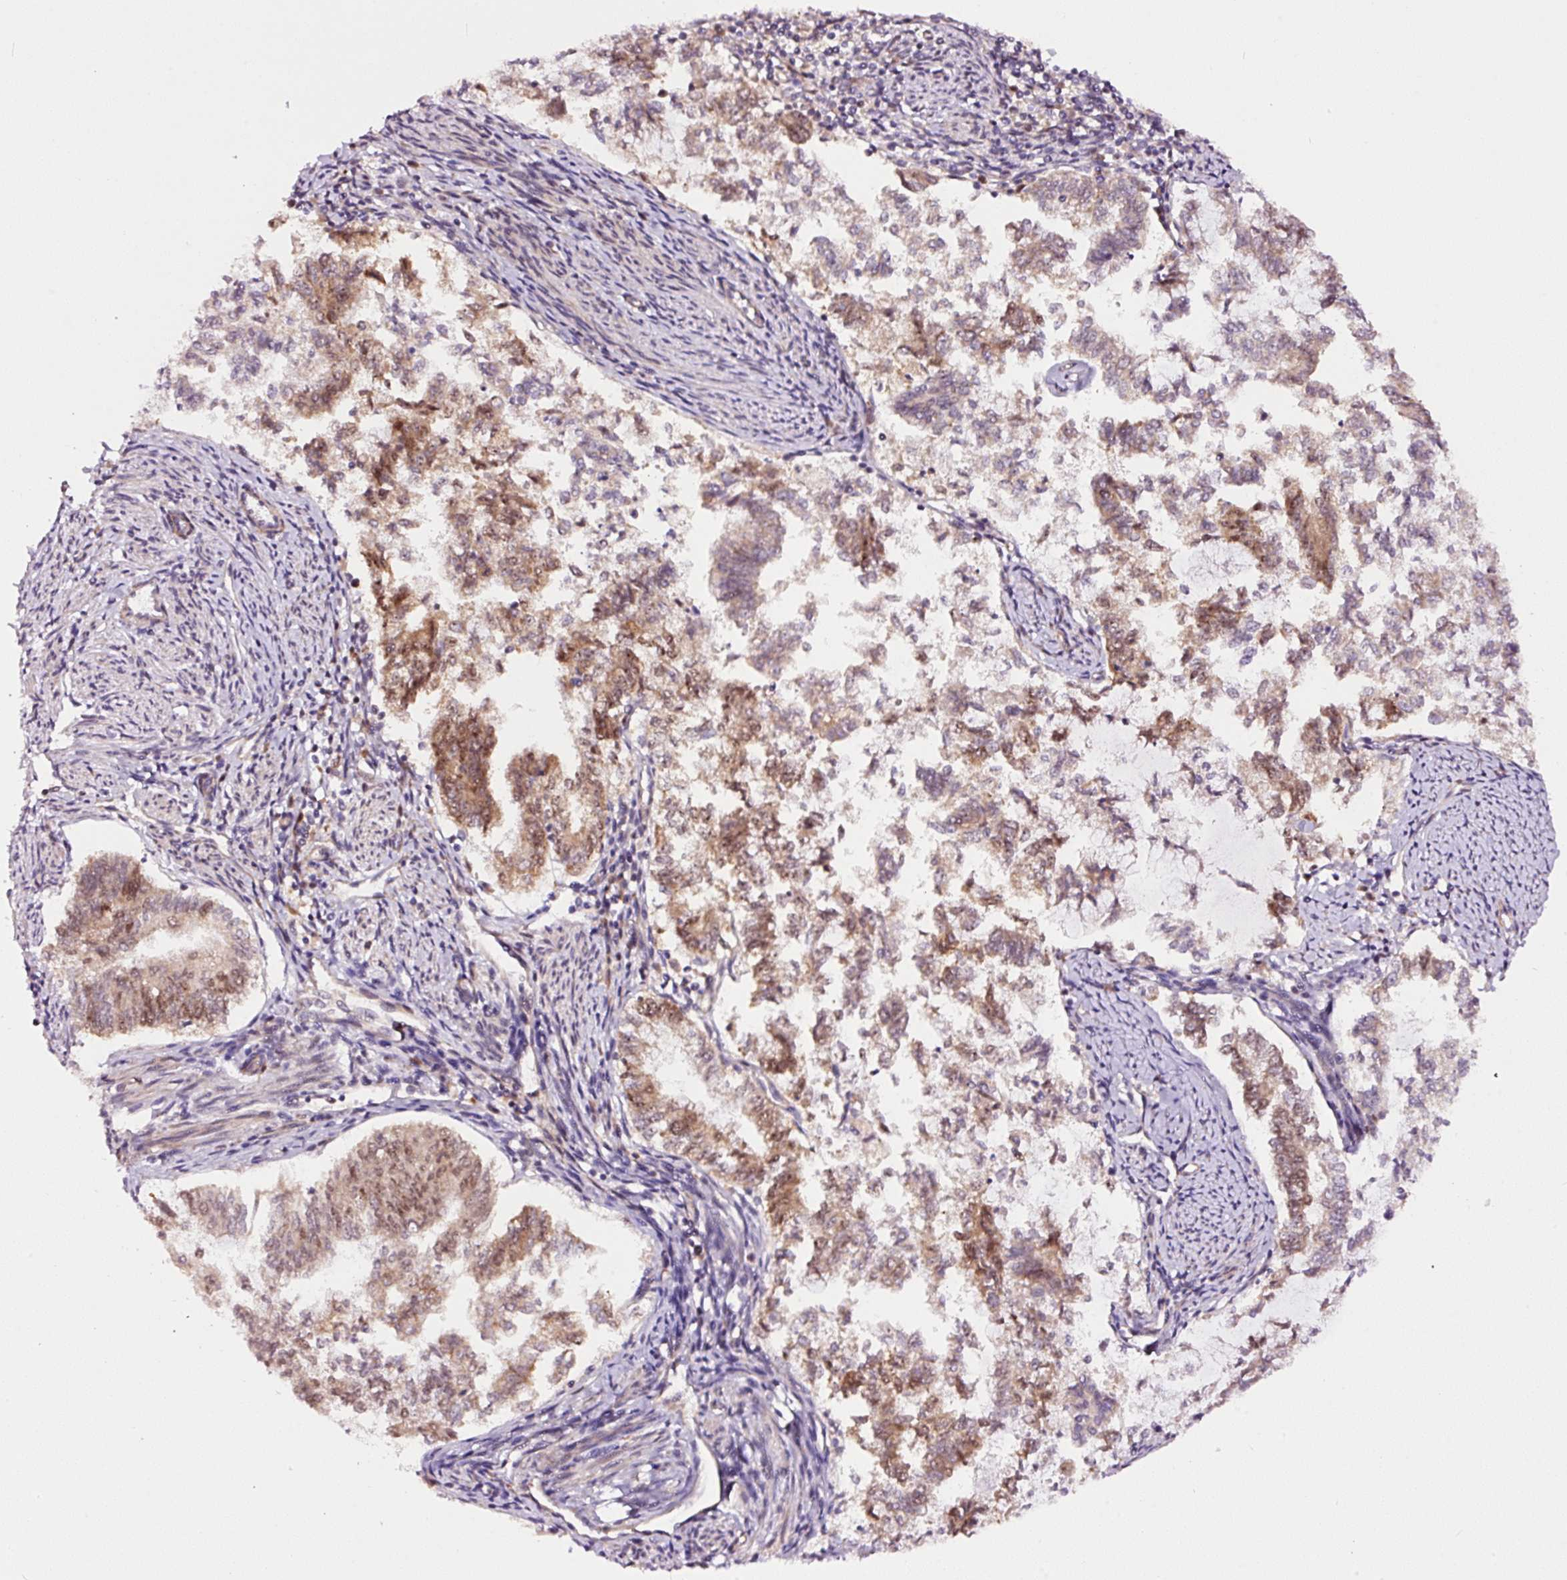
{"staining": {"intensity": "moderate", "quantity": "25%-75%", "location": "cytoplasmic/membranous,nuclear"}, "tissue": "endometrial cancer", "cell_type": "Tumor cells", "image_type": "cancer", "snomed": [{"axis": "morphology", "description": "Adenocarcinoma, NOS"}, {"axis": "topography", "description": "Endometrium"}], "caption": "Human adenocarcinoma (endometrial) stained with a brown dye reveals moderate cytoplasmic/membranous and nuclear positive expression in about 25%-75% of tumor cells.", "gene": "RFC4", "patient": {"sex": "female", "age": 79}}